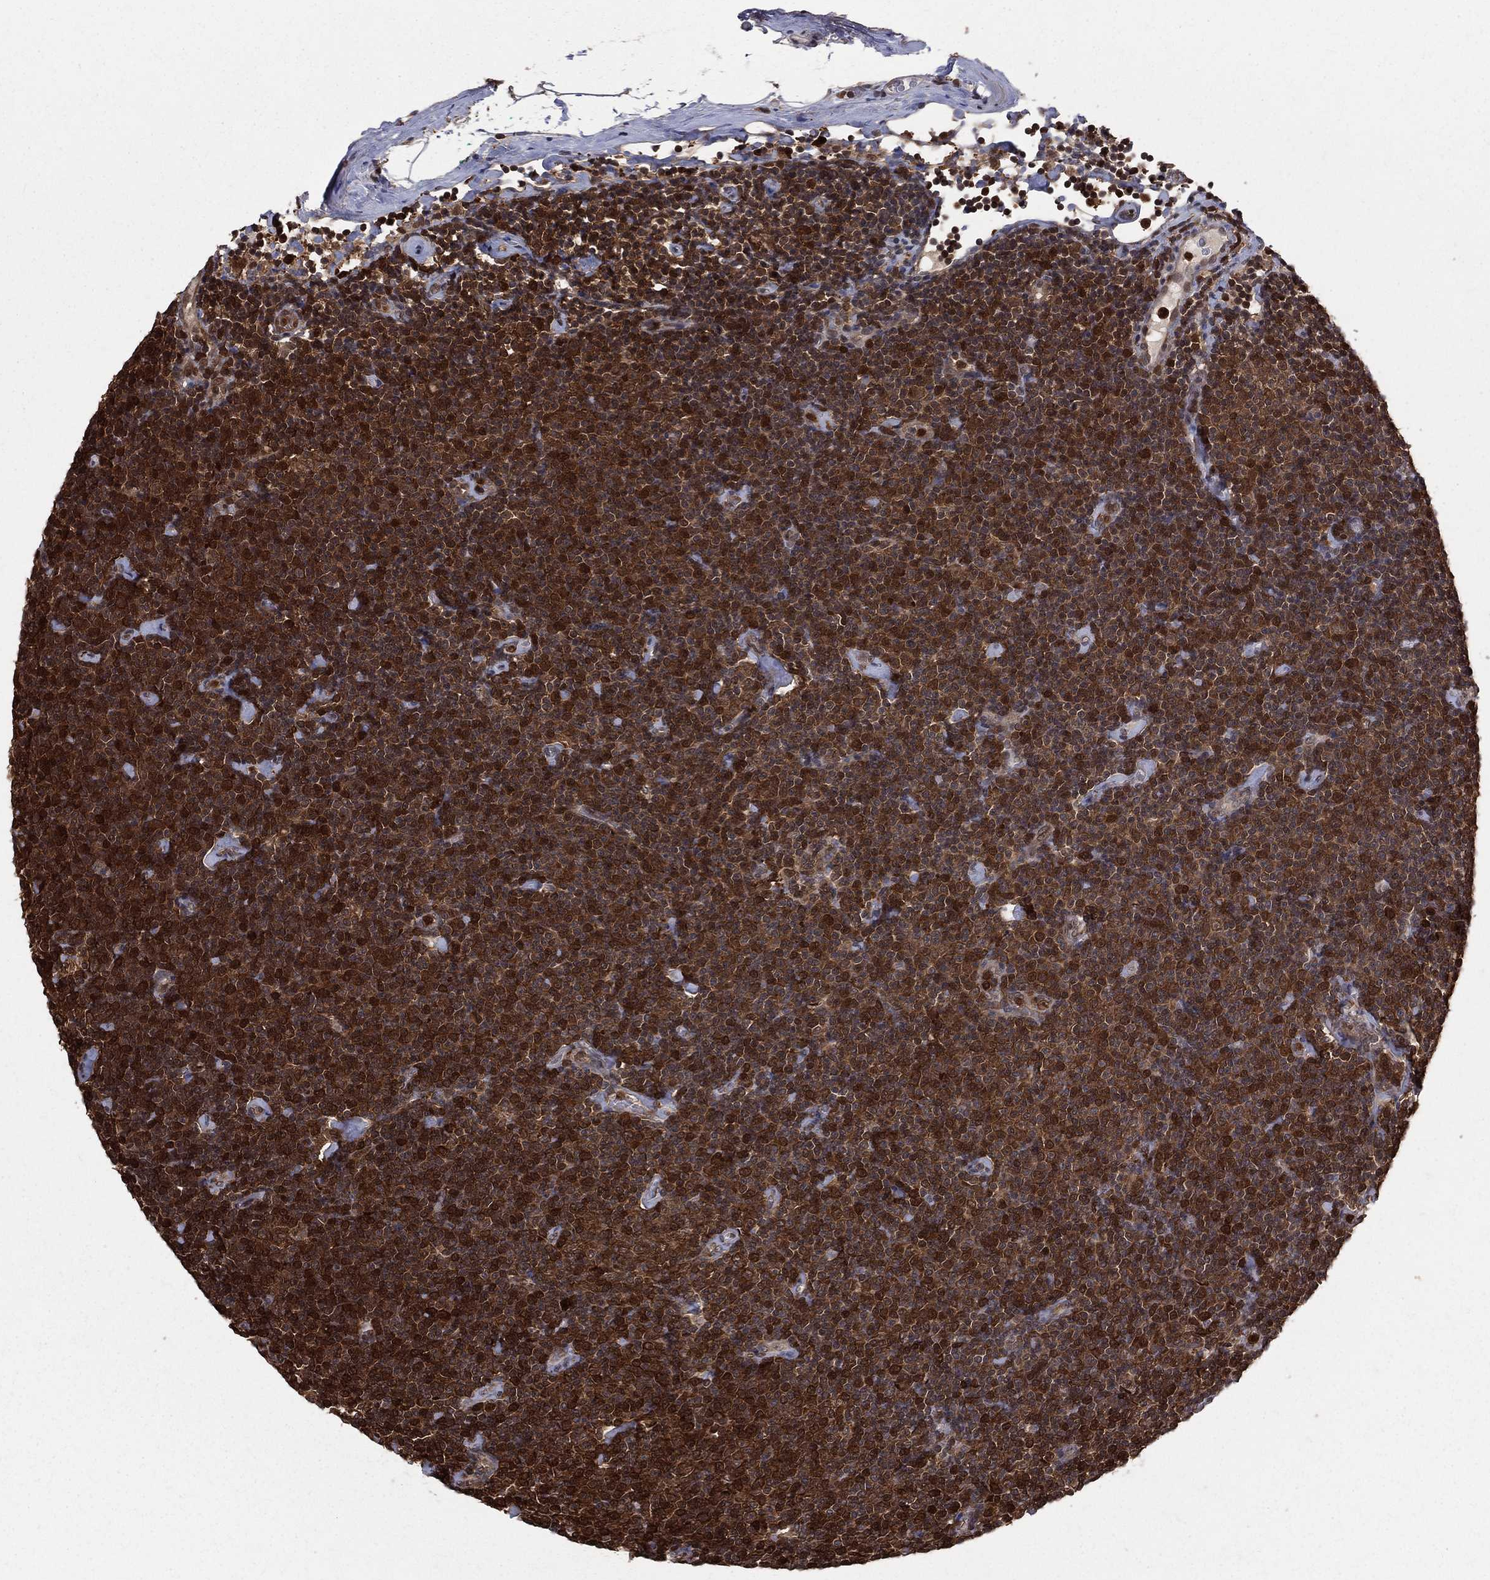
{"staining": {"intensity": "strong", "quantity": ">75%", "location": "cytoplasmic/membranous,nuclear"}, "tissue": "lymphoma", "cell_type": "Tumor cells", "image_type": "cancer", "snomed": [{"axis": "morphology", "description": "Malignant lymphoma, non-Hodgkin's type, Low grade"}, {"axis": "topography", "description": "Lymph node"}], "caption": "High-magnification brightfield microscopy of lymphoma stained with DAB (brown) and counterstained with hematoxylin (blue). tumor cells exhibit strong cytoplasmic/membranous and nuclear positivity is seen in about>75% of cells.", "gene": "ENO1", "patient": {"sex": "male", "age": 81}}